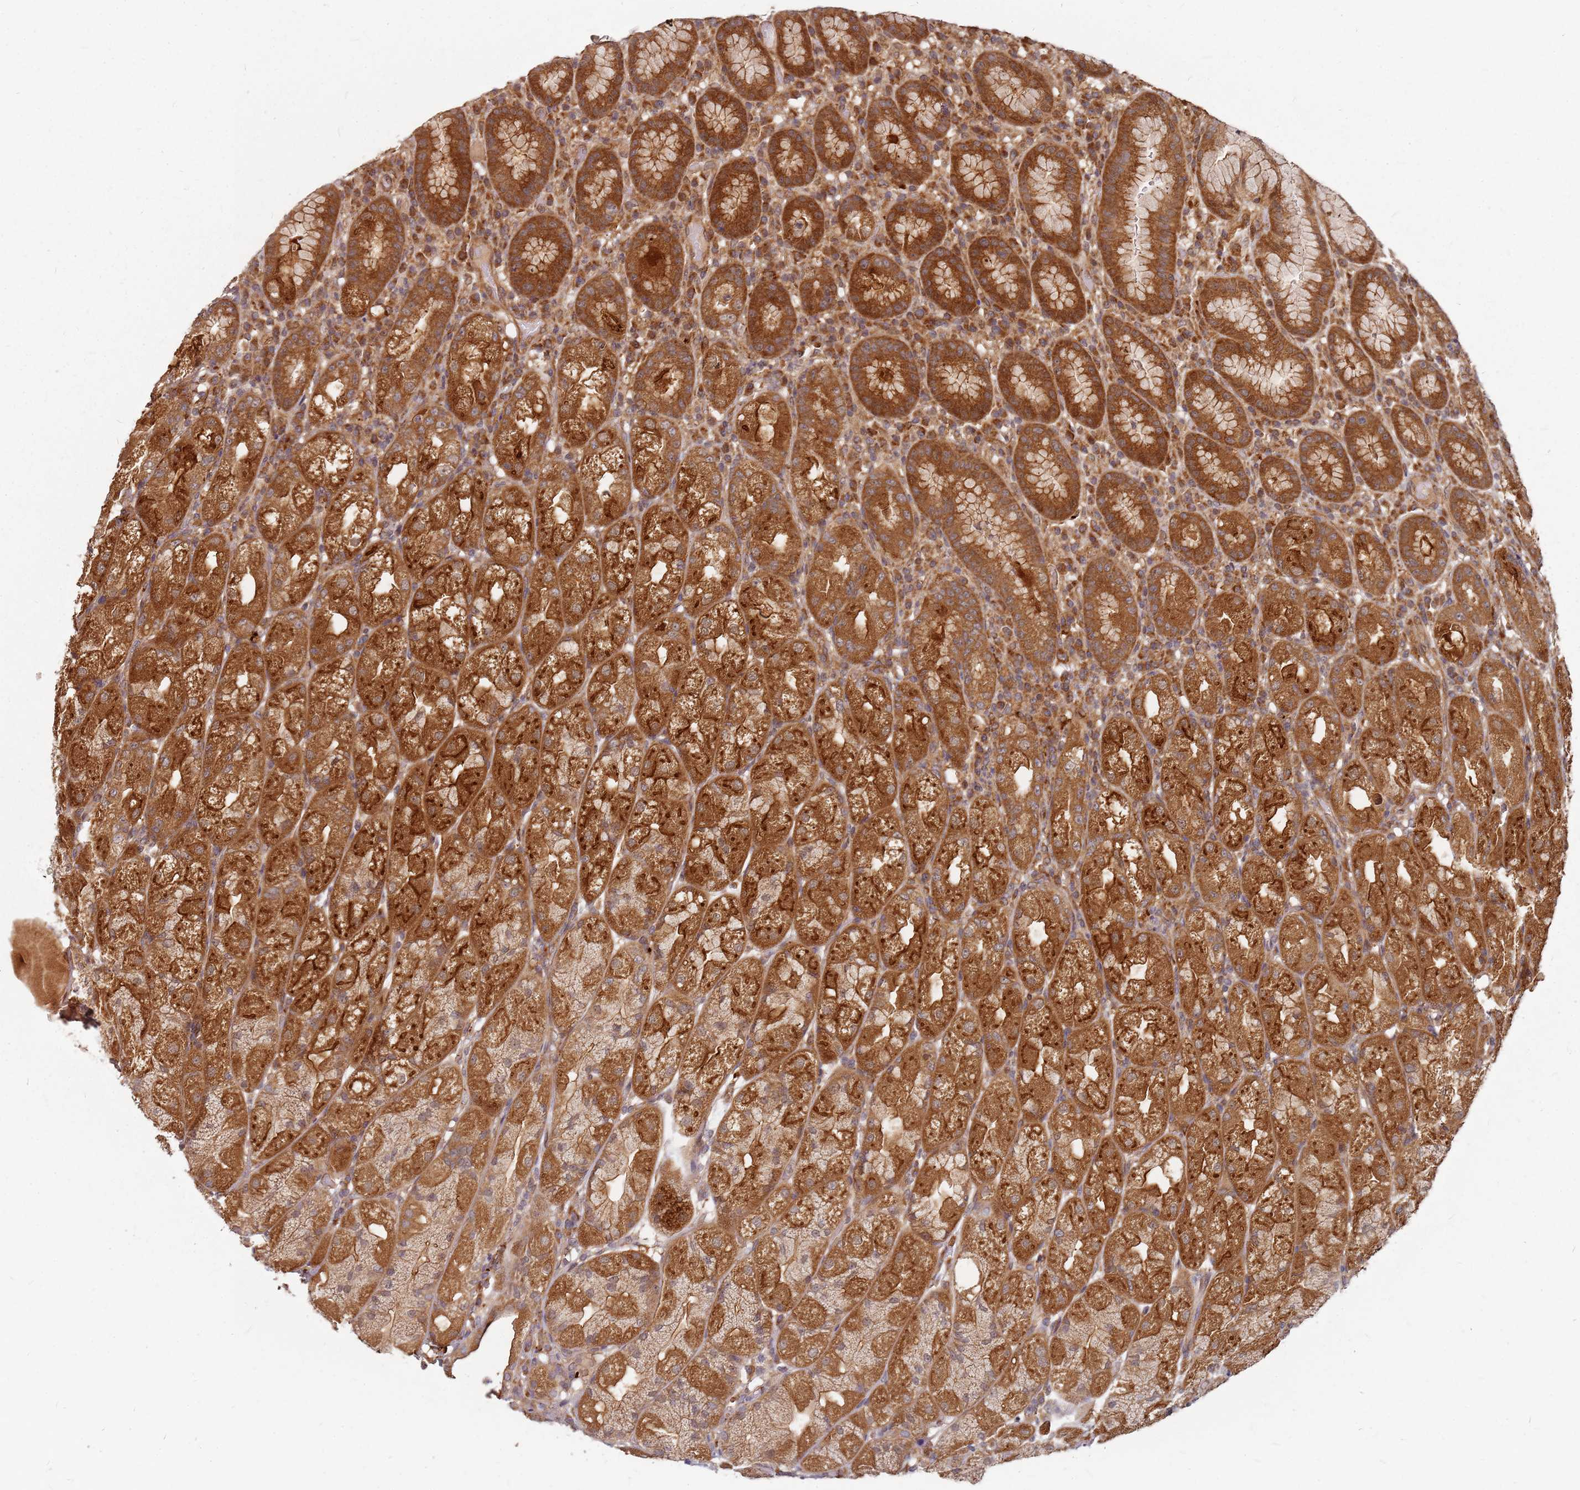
{"staining": {"intensity": "strong", "quantity": ">75%", "location": "cytoplasmic/membranous"}, "tissue": "stomach", "cell_type": "Glandular cells", "image_type": "normal", "snomed": [{"axis": "morphology", "description": "Normal tissue, NOS"}, {"axis": "topography", "description": "Stomach, upper"}], "caption": "Approximately >75% of glandular cells in unremarkable human stomach exhibit strong cytoplasmic/membranous protein positivity as visualized by brown immunohistochemical staining.", "gene": "TRABD", "patient": {"sex": "male", "age": 52}}